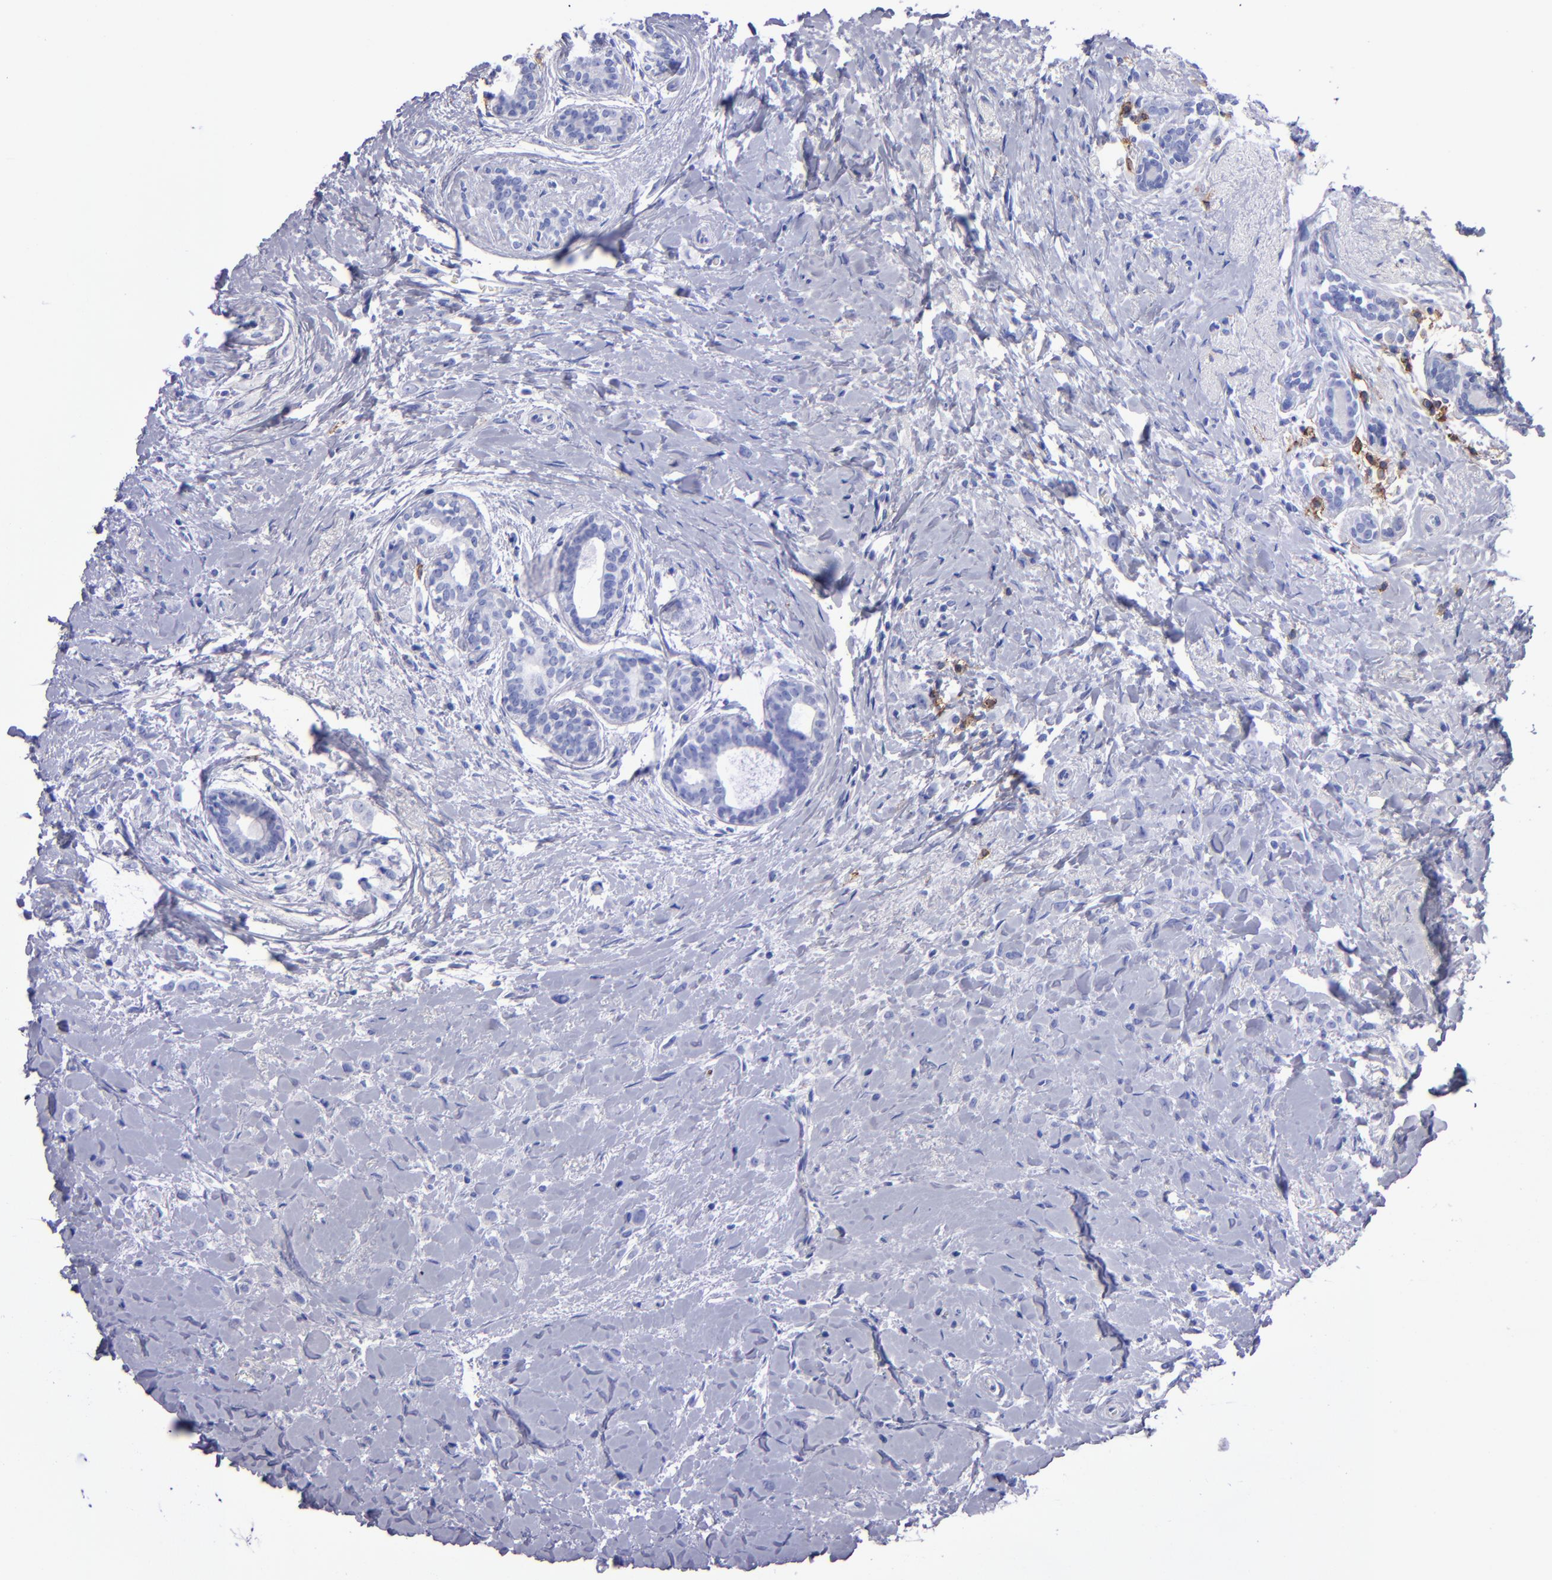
{"staining": {"intensity": "negative", "quantity": "none", "location": "none"}, "tissue": "breast cancer", "cell_type": "Tumor cells", "image_type": "cancer", "snomed": [{"axis": "morphology", "description": "Lobular carcinoma"}, {"axis": "topography", "description": "Breast"}], "caption": "Photomicrograph shows no significant protein positivity in tumor cells of lobular carcinoma (breast).", "gene": "CD38", "patient": {"sex": "female", "age": 57}}